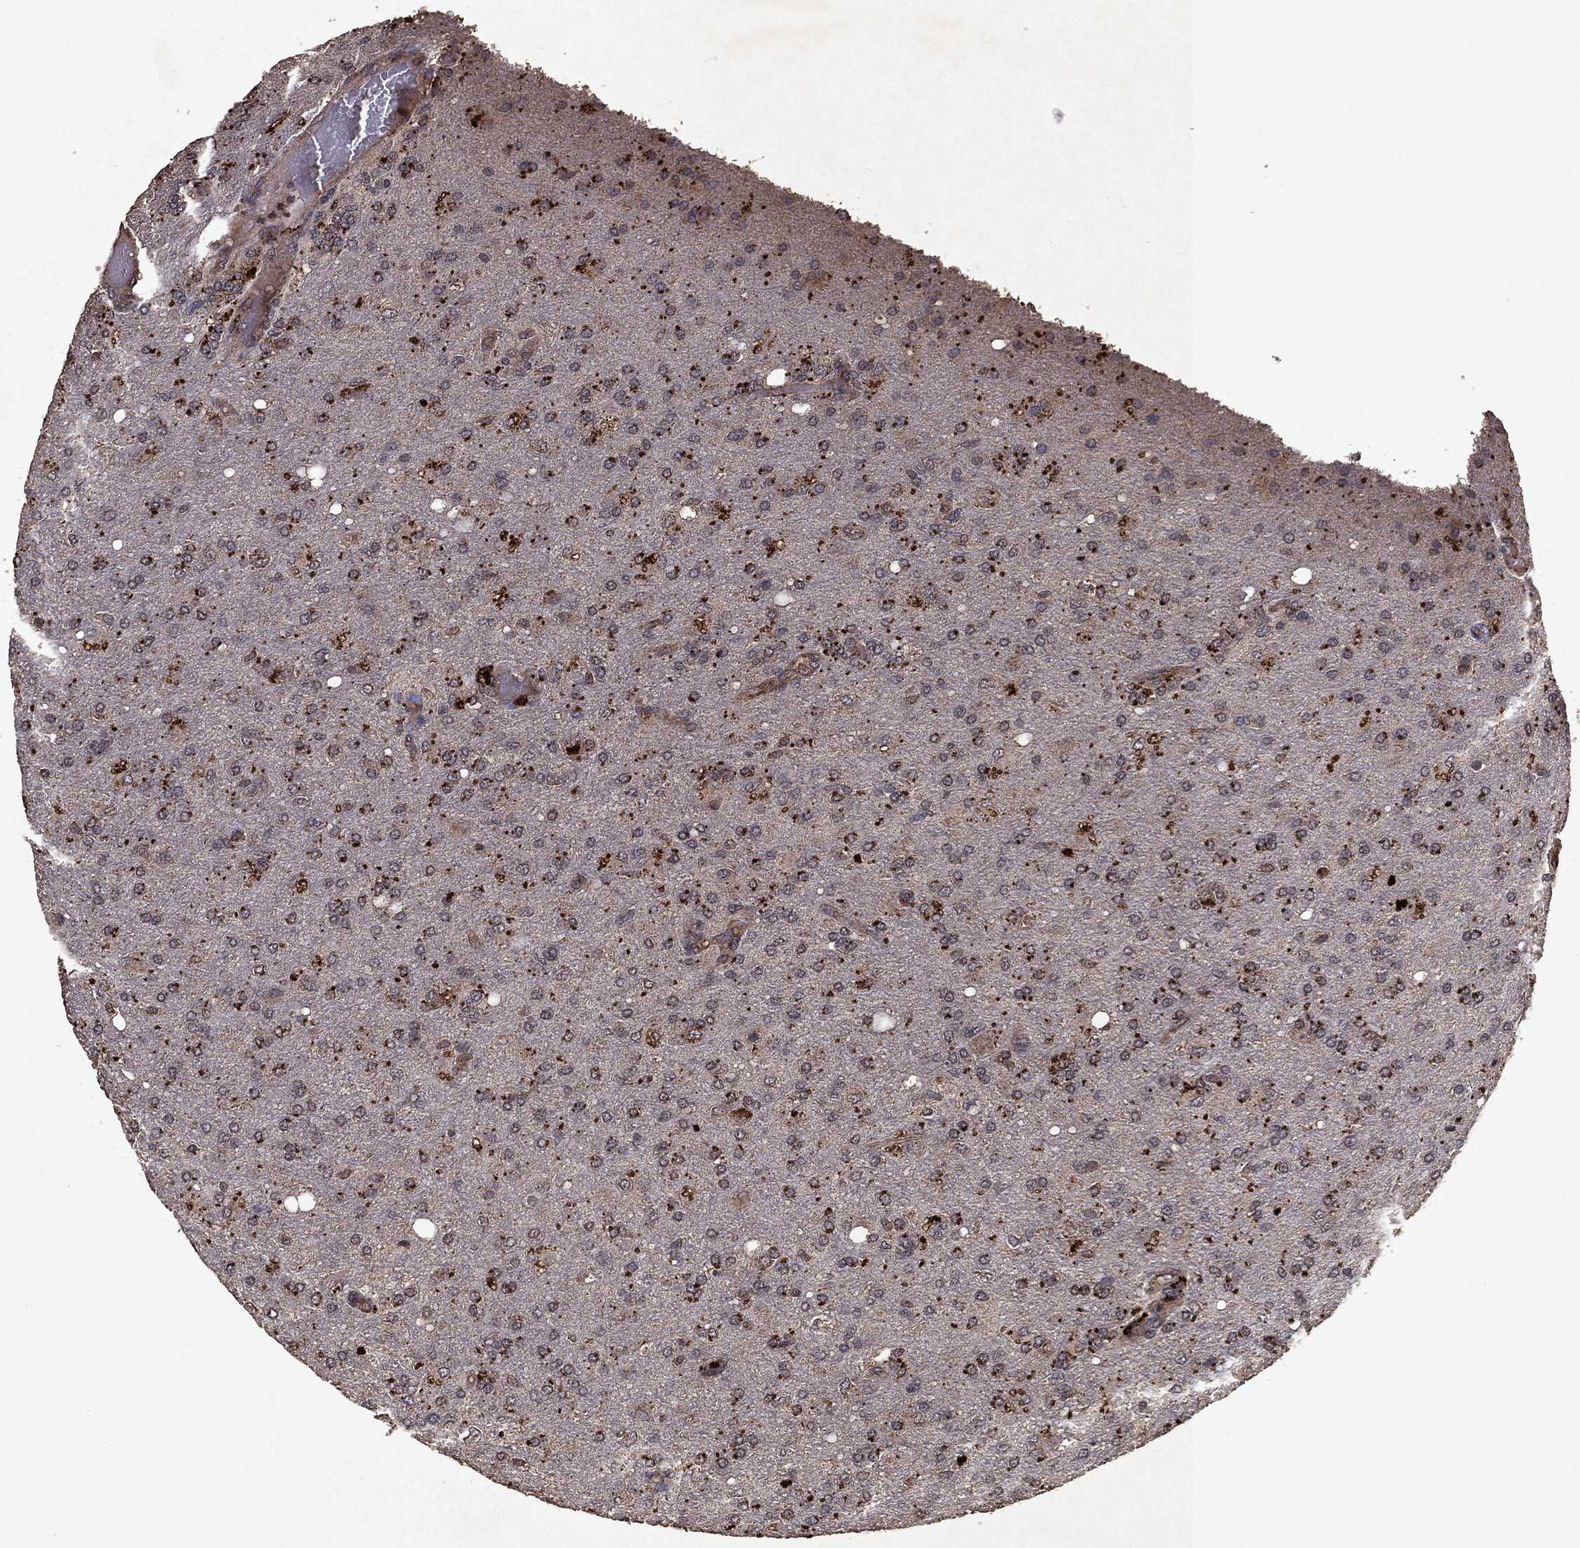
{"staining": {"intensity": "negative", "quantity": "none", "location": "none"}, "tissue": "glioma", "cell_type": "Tumor cells", "image_type": "cancer", "snomed": [{"axis": "morphology", "description": "Glioma, malignant, High grade"}, {"axis": "topography", "description": "Cerebral cortex"}], "caption": "Glioma was stained to show a protein in brown. There is no significant expression in tumor cells.", "gene": "MTOR", "patient": {"sex": "male", "age": 70}}